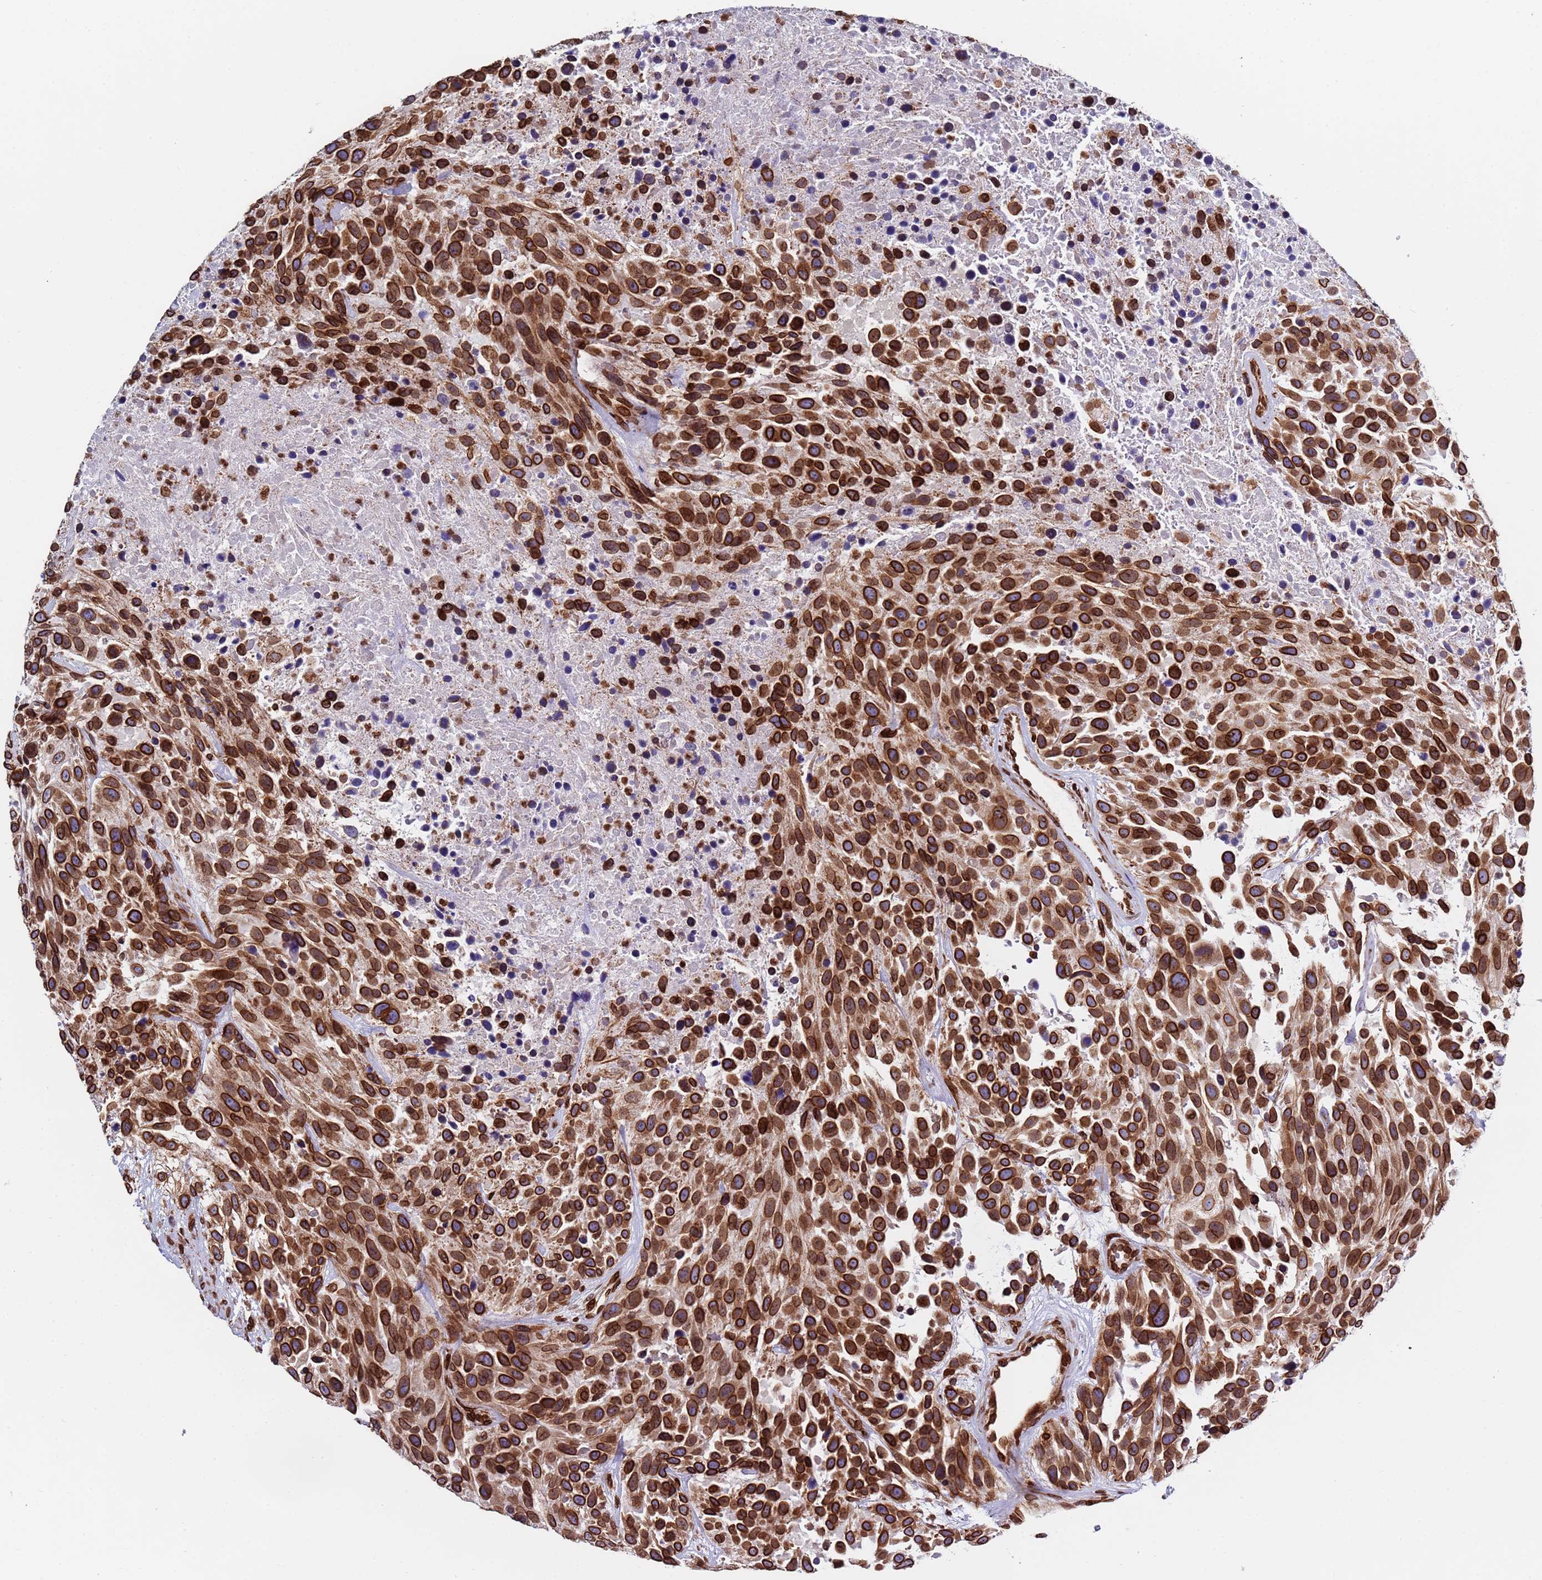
{"staining": {"intensity": "strong", "quantity": ">75%", "location": "cytoplasmic/membranous,nuclear"}, "tissue": "urothelial cancer", "cell_type": "Tumor cells", "image_type": "cancer", "snomed": [{"axis": "morphology", "description": "Urothelial carcinoma, High grade"}, {"axis": "topography", "description": "Urinary bladder"}], "caption": "Brown immunohistochemical staining in human urothelial cancer demonstrates strong cytoplasmic/membranous and nuclear positivity in approximately >75% of tumor cells. (IHC, brightfield microscopy, high magnification).", "gene": "TOR1AIP1", "patient": {"sex": "female", "age": 70}}